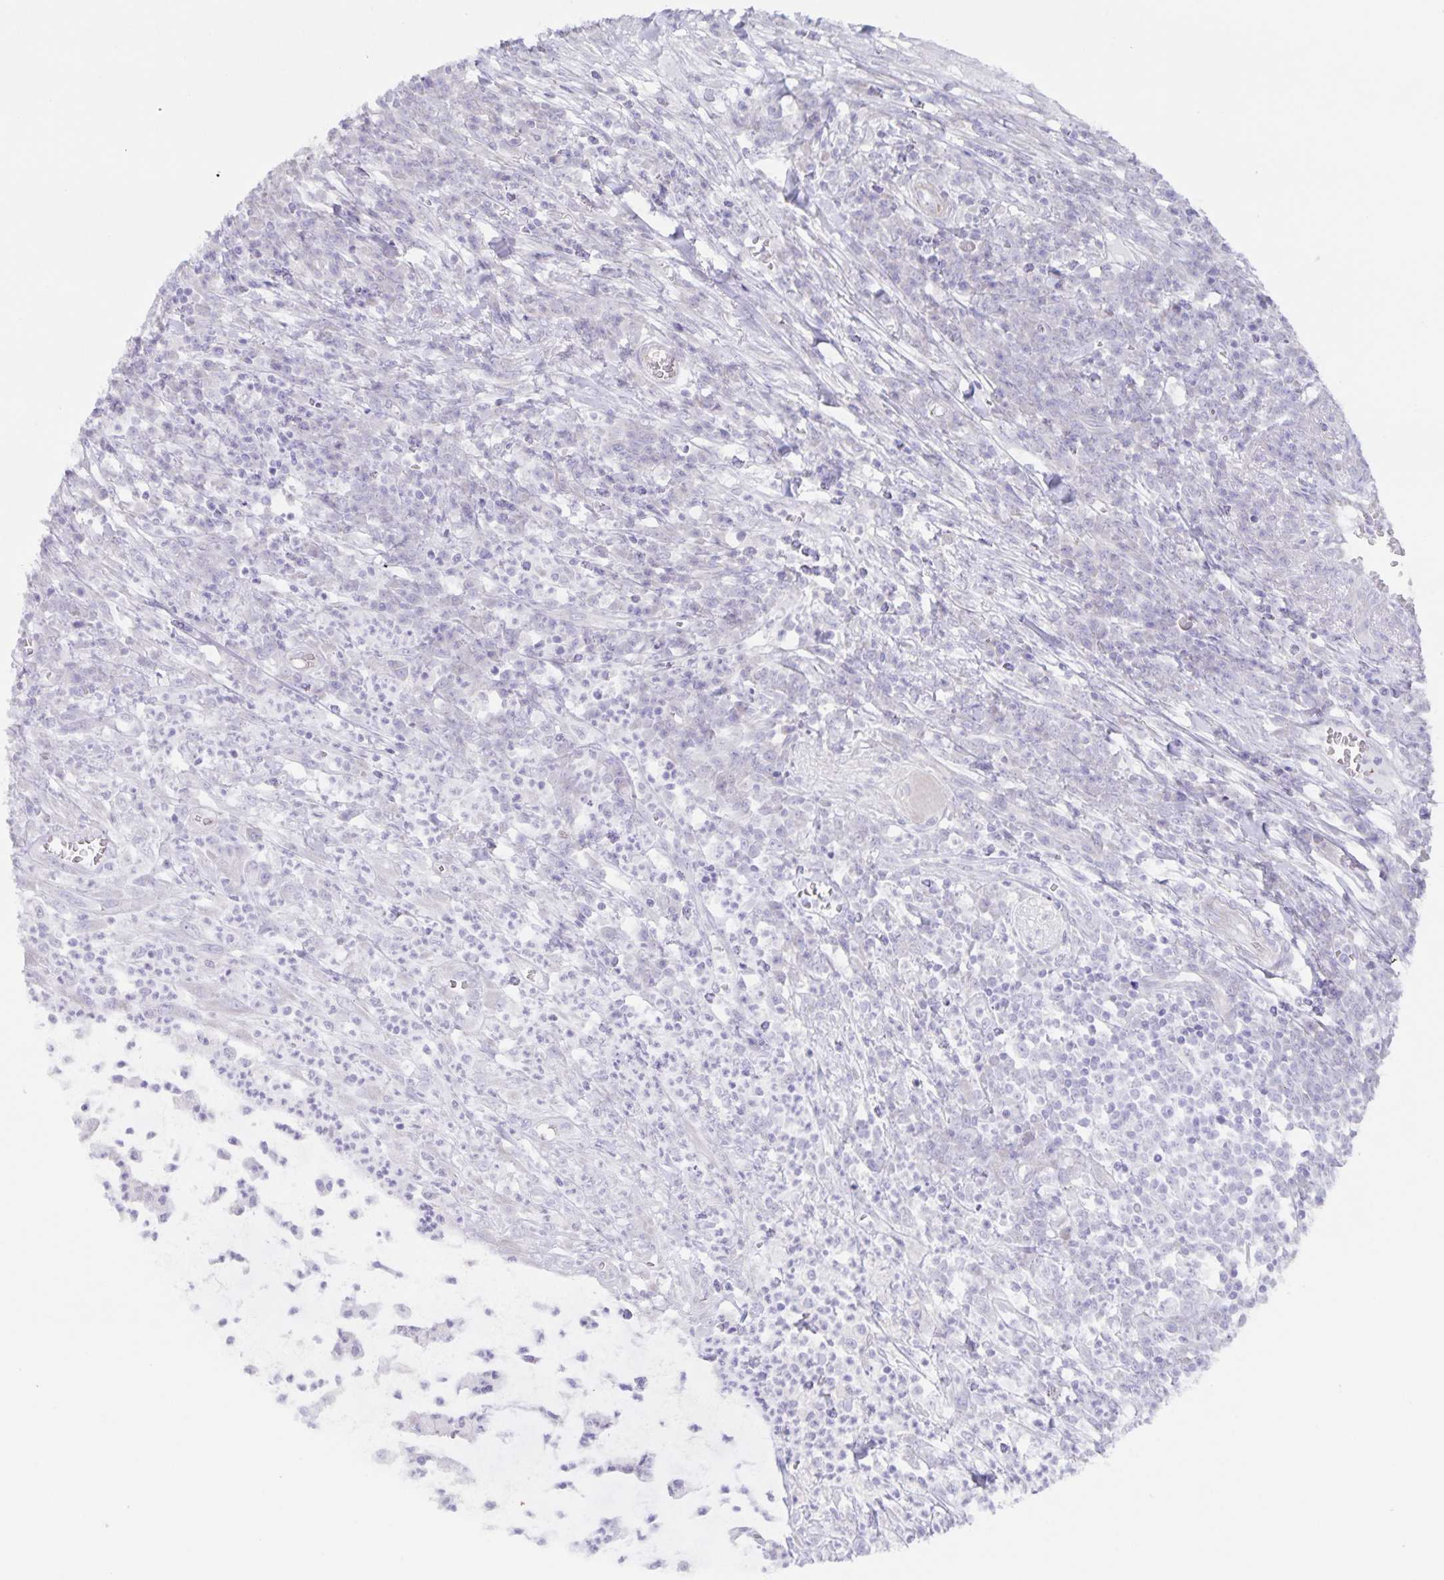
{"staining": {"intensity": "negative", "quantity": "none", "location": "none"}, "tissue": "colorectal cancer", "cell_type": "Tumor cells", "image_type": "cancer", "snomed": [{"axis": "morphology", "description": "Adenocarcinoma, NOS"}, {"axis": "topography", "description": "Colon"}], "caption": "Immunohistochemistry (IHC) of human adenocarcinoma (colorectal) shows no positivity in tumor cells. (Immunohistochemistry, brightfield microscopy, high magnification).", "gene": "AQP4", "patient": {"sex": "male", "age": 65}}